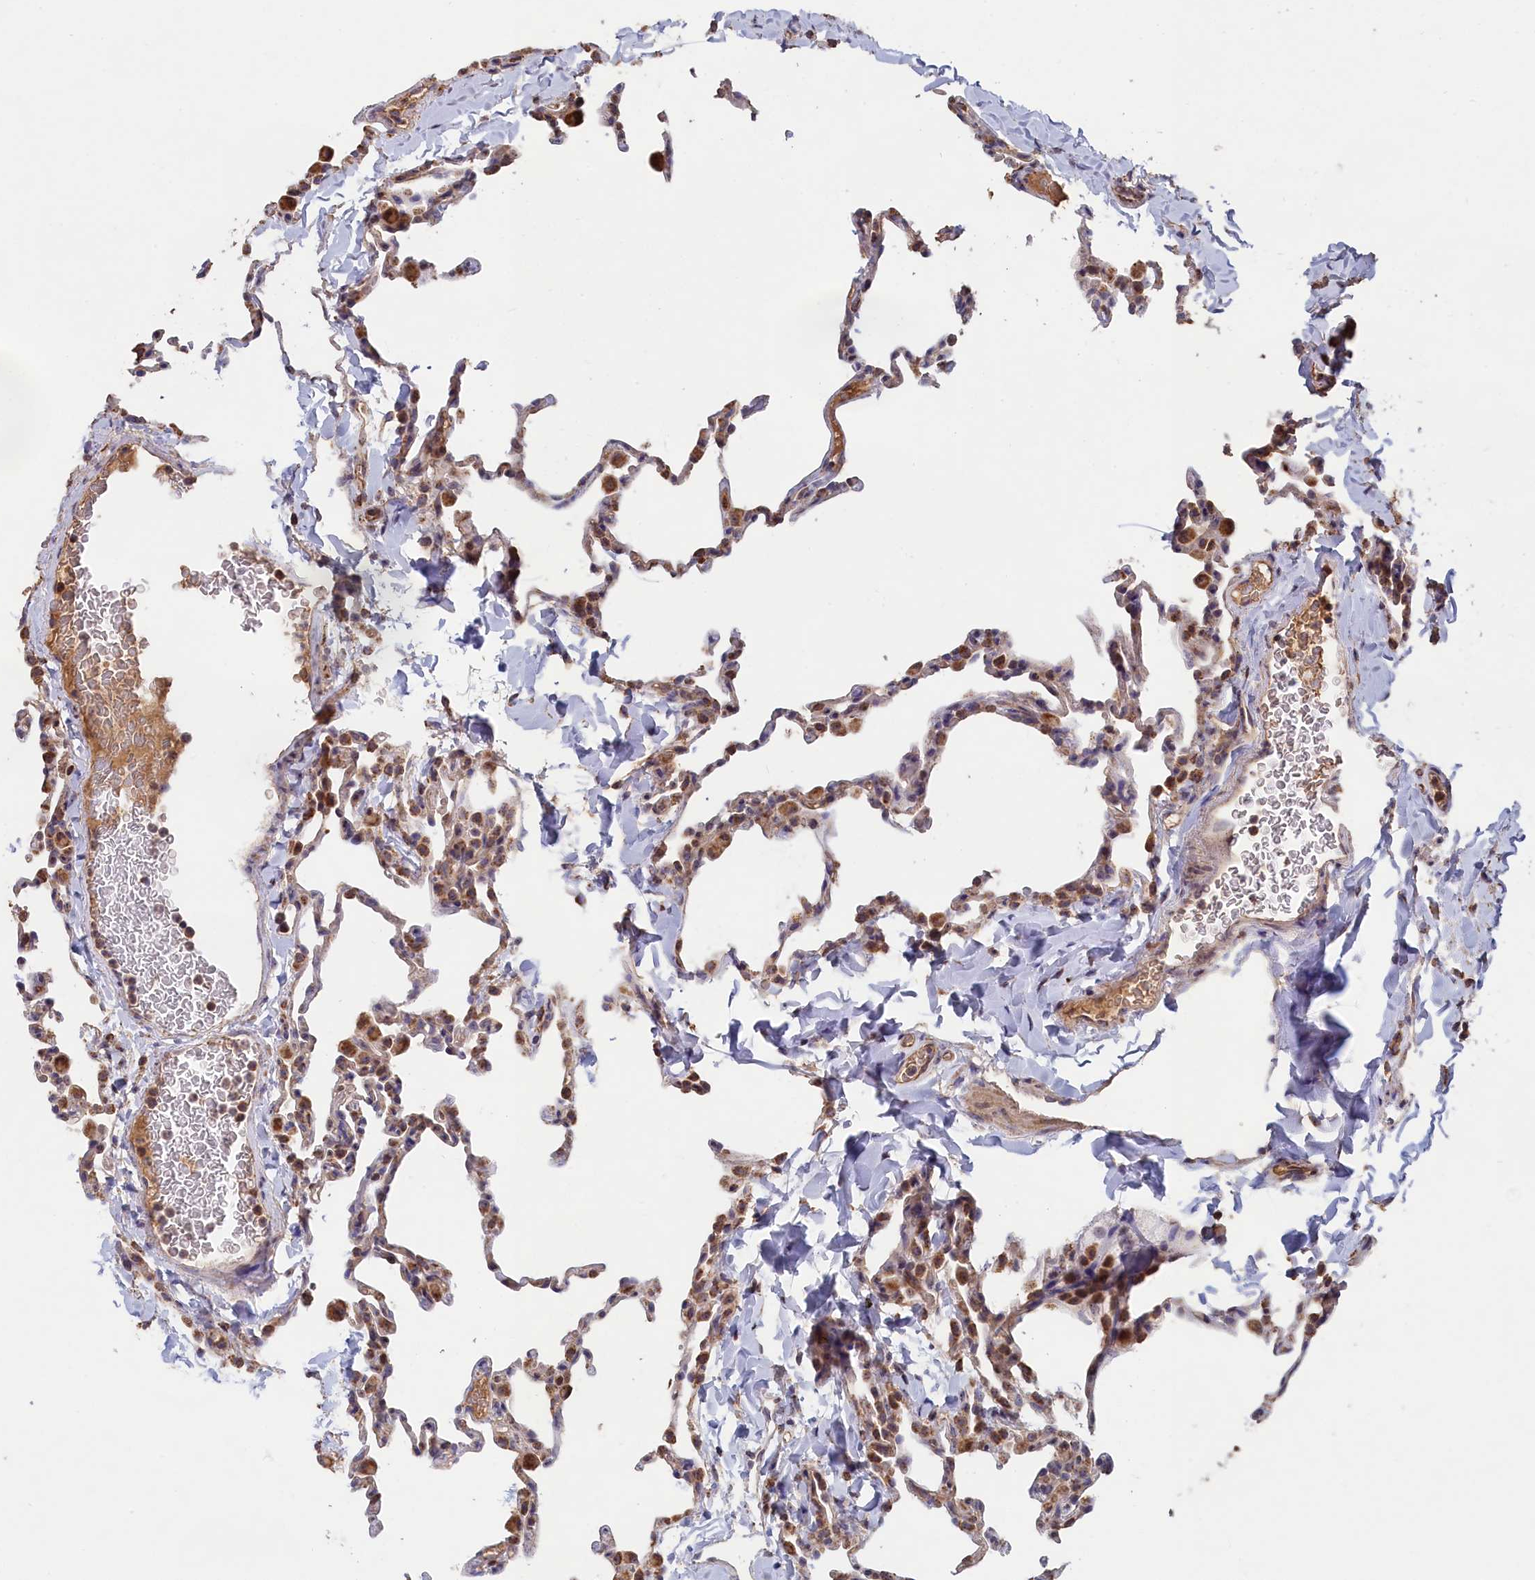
{"staining": {"intensity": "moderate", "quantity": "<25%", "location": "cytoplasmic/membranous,nuclear"}, "tissue": "lung", "cell_type": "Alveolar cells", "image_type": "normal", "snomed": [{"axis": "morphology", "description": "Normal tissue, NOS"}, {"axis": "topography", "description": "Lung"}], "caption": "A micrograph of human lung stained for a protein shows moderate cytoplasmic/membranous,nuclear brown staining in alveolar cells.", "gene": "ENSG00000269825", "patient": {"sex": "male", "age": 20}}